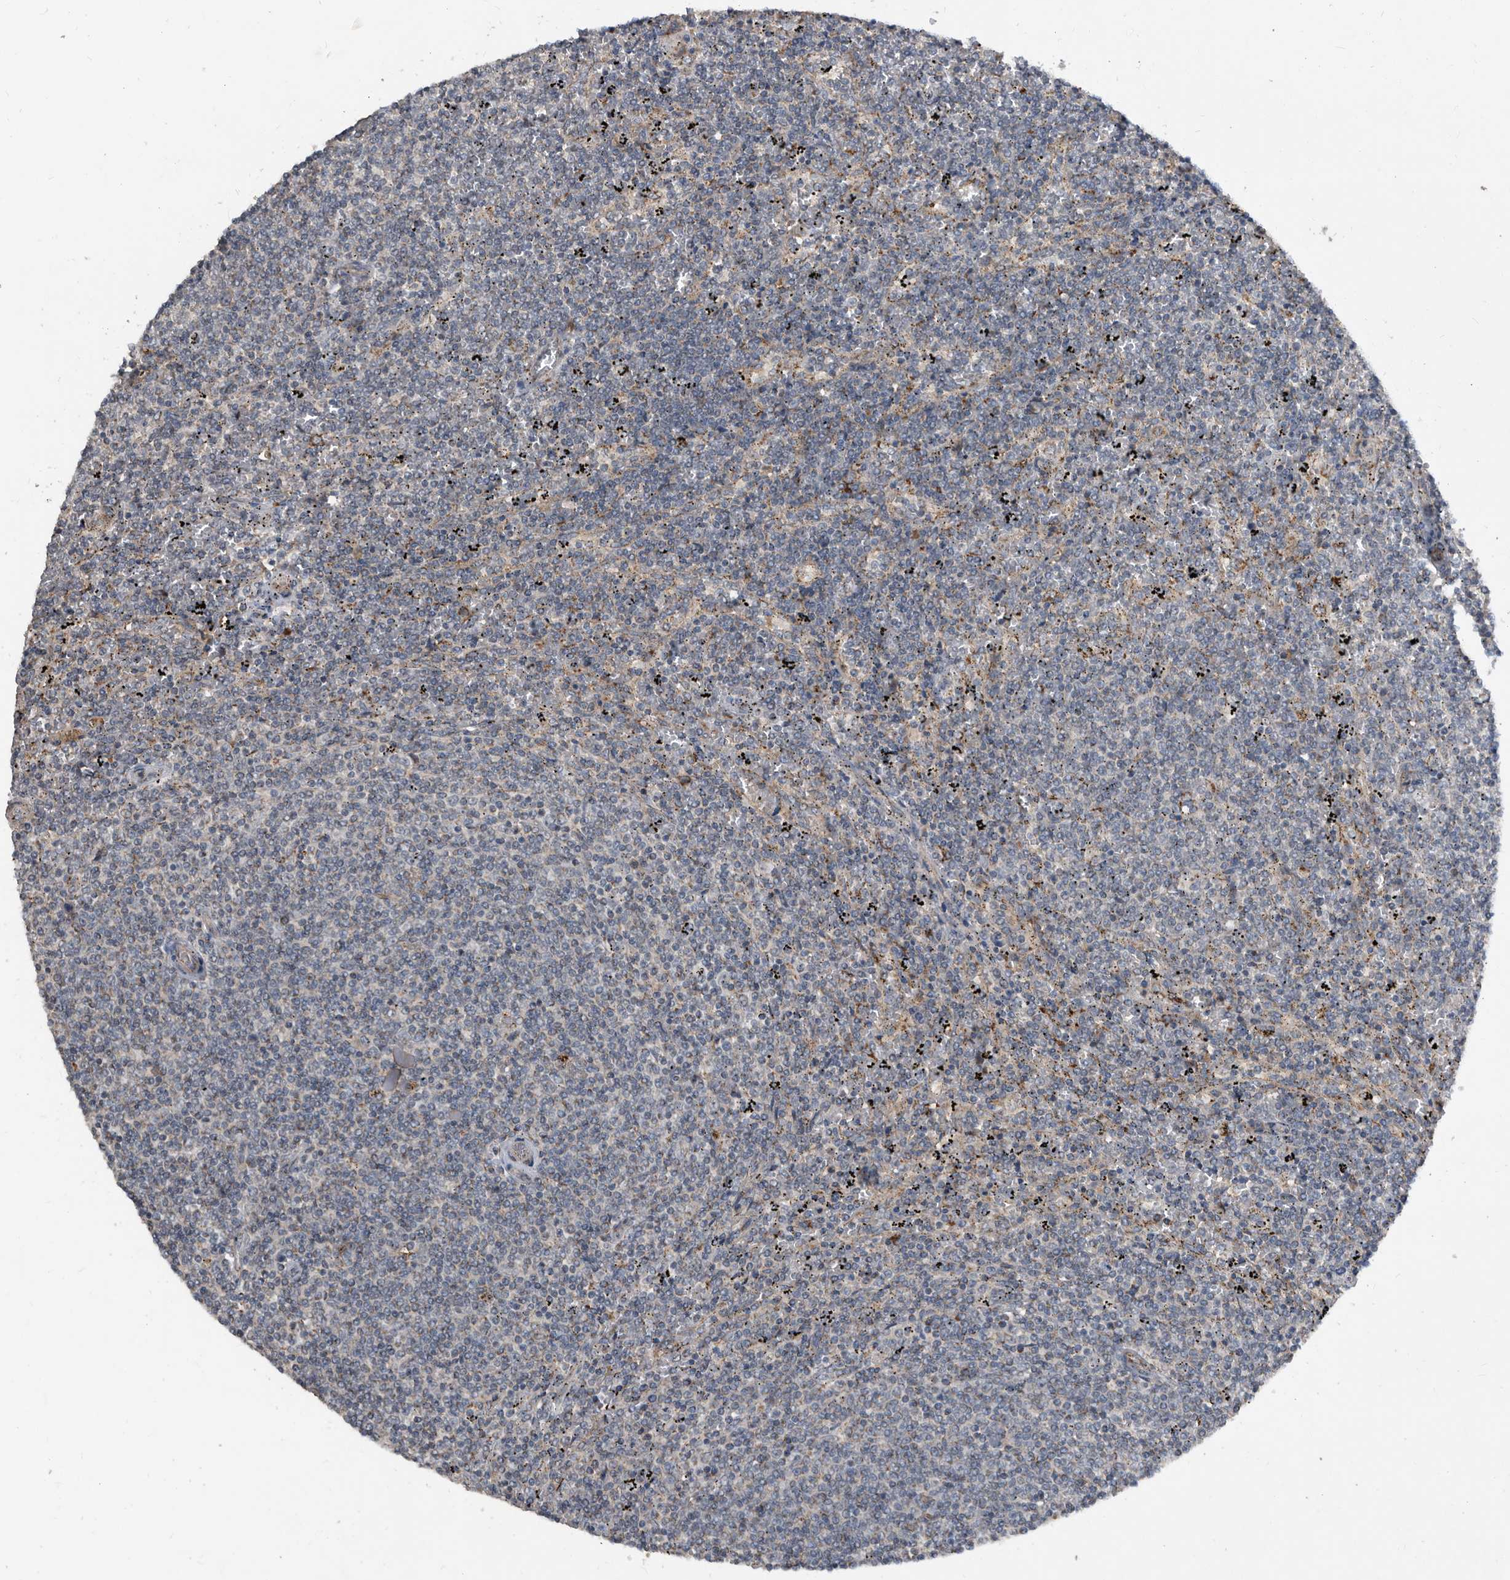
{"staining": {"intensity": "negative", "quantity": "none", "location": "none"}, "tissue": "lymphoma", "cell_type": "Tumor cells", "image_type": "cancer", "snomed": [{"axis": "morphology", "description": "Malignant lymphoma, non-Hodgkin's type, Low grade"}, {"axis": "topography", "description": "Spleen"}], "caption": "There is no significant positivity in tumor cells of lymphoma.", "gene": "PI15", "patient": {"sex": "female", "age": 50}}